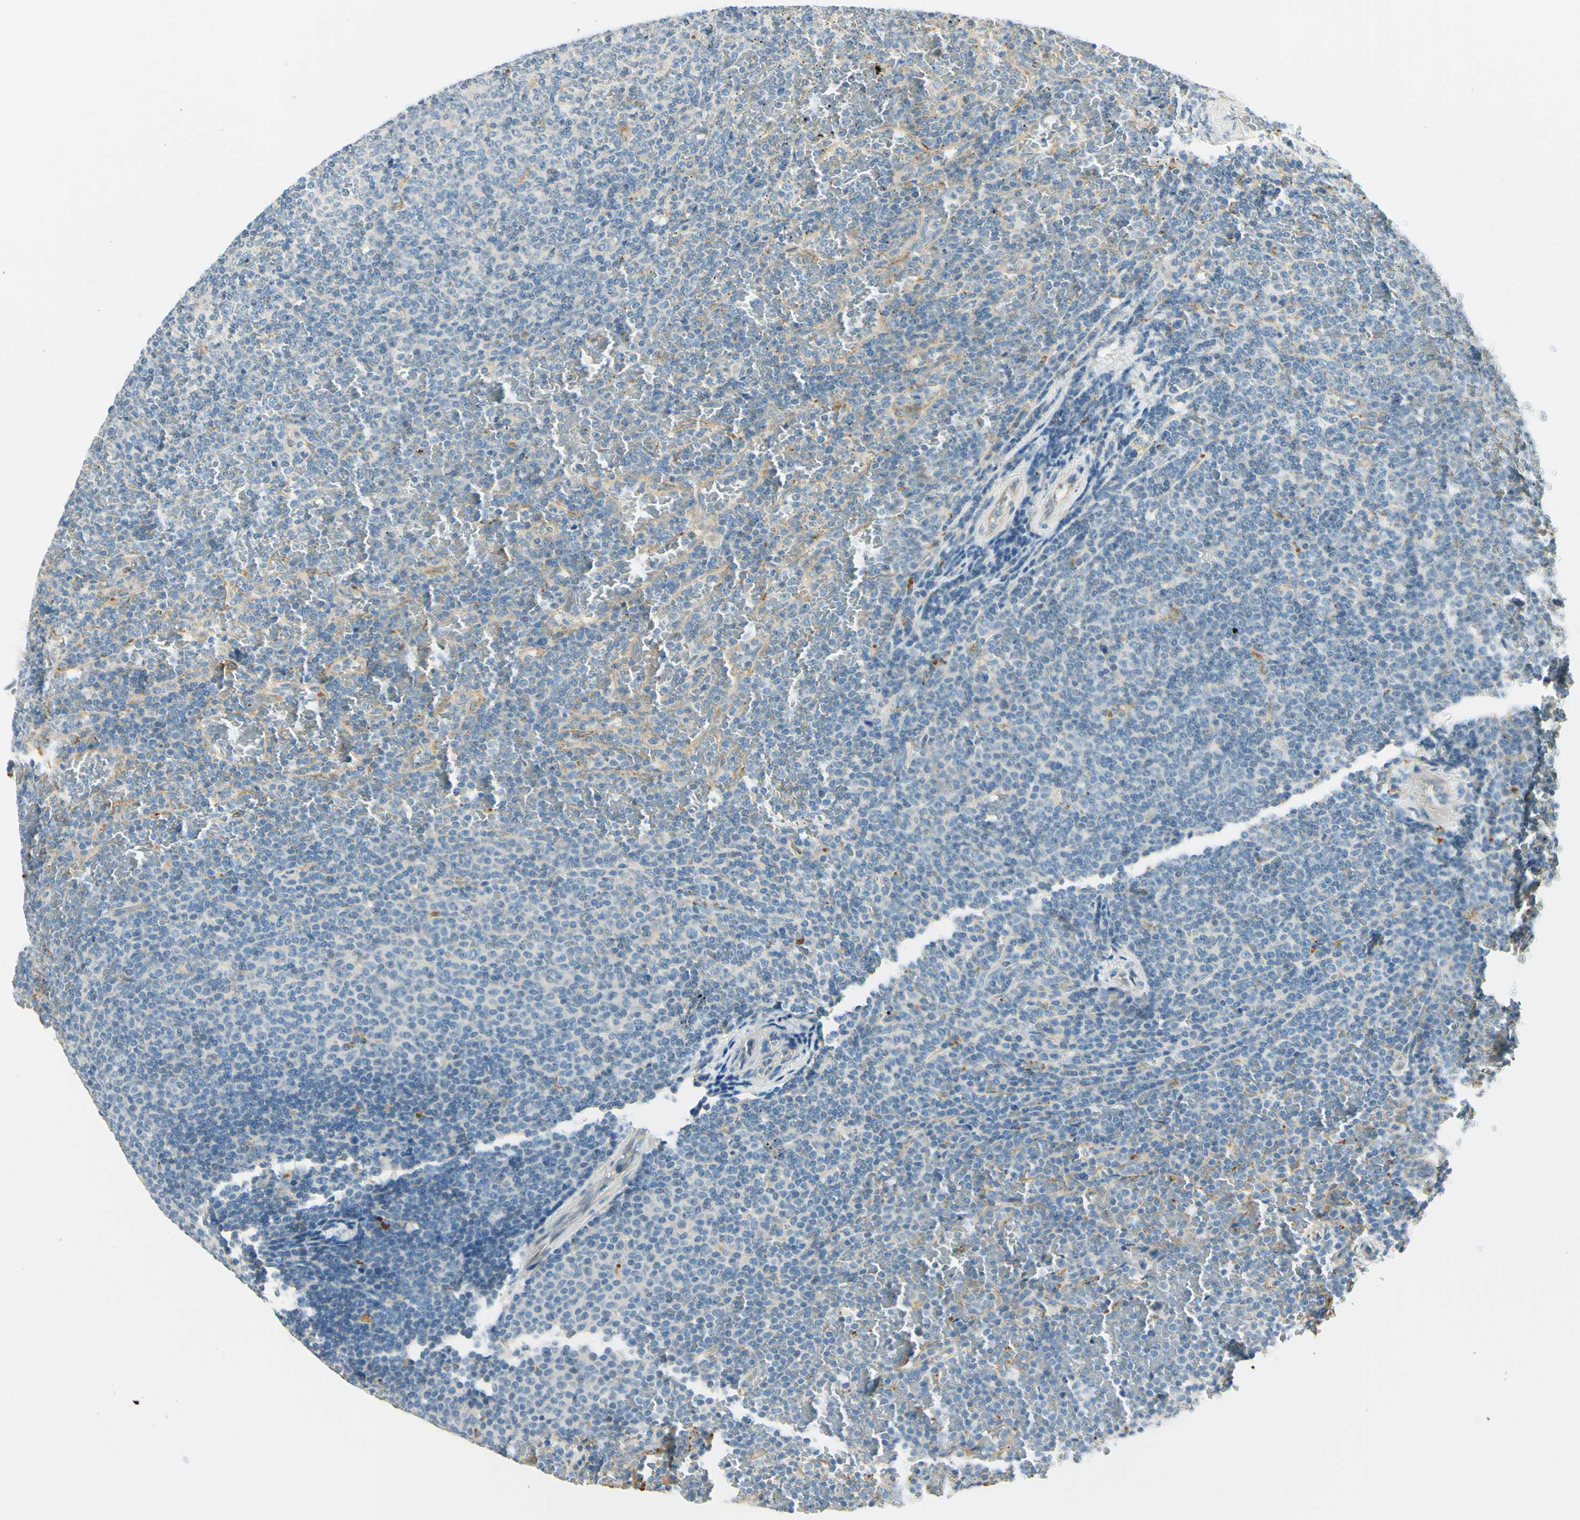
{"staining": {"intensity": "negative", "quantity": "none", "location": "none"}, "tissue": "lymphoma", "cell_type": "Tumor cells", "image_type": "cancer", "snomed": [{"axis": "morphology", "description": "Malignant lymphoma, non-Hodgkin's type, Low grade"}, {"axis": "topography", "description": "Spleen"}], "caption": "High magnification brightfield microscopy of malignant lymphoma, non-Hodgkin's type (low-grade) stained with DAB (3,3'-diaminobenzidine) (brown) and counterstained with hematoxylin (blue): tumor cells show no significant staining.", "gene": "LAMA3", "patient": {"sex": "female", "age": 77}}